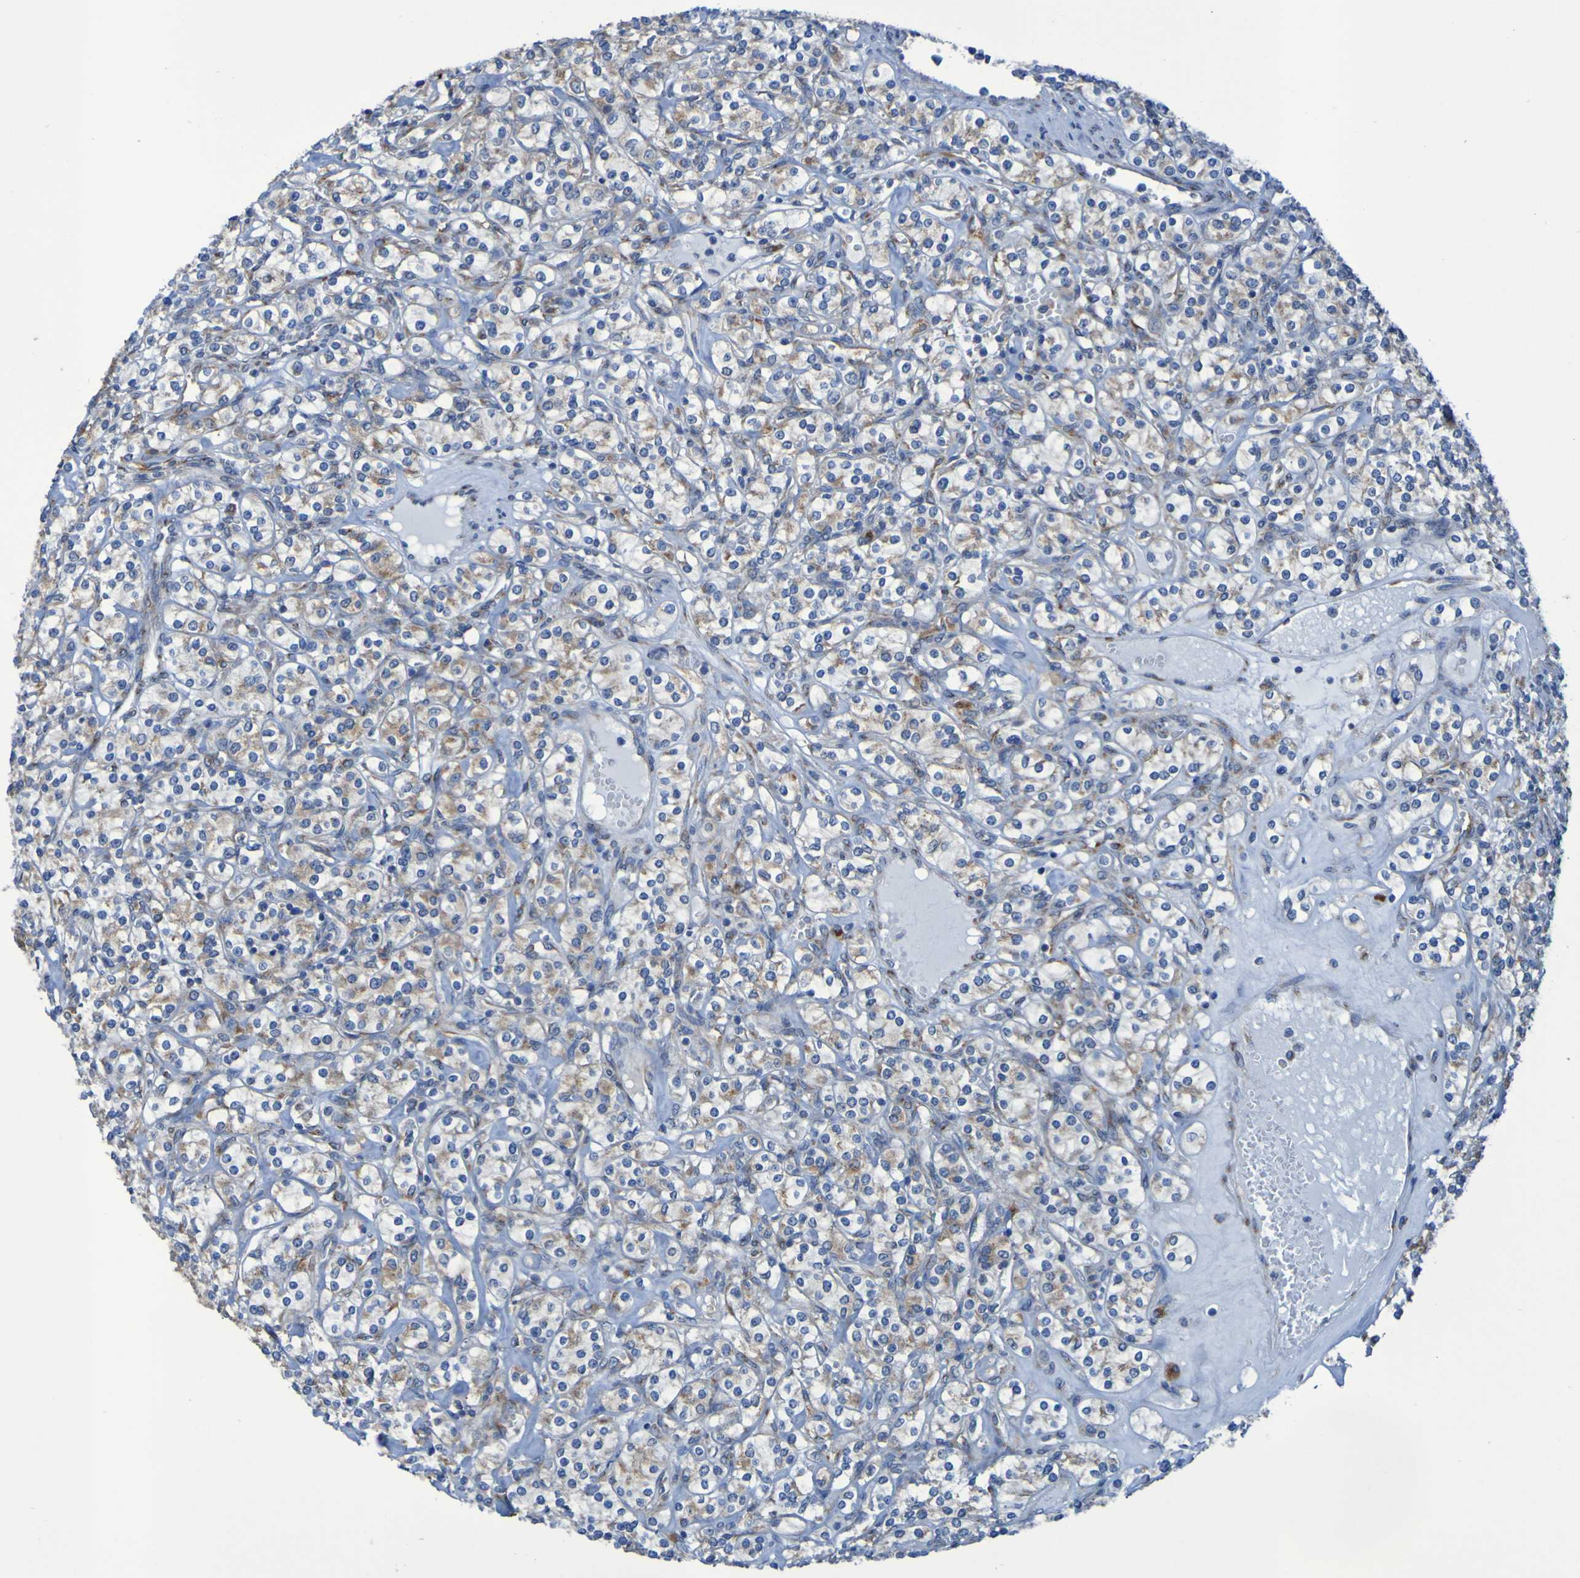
{"staining": {"intensity": "weak", "quantity": "25%-75%", "location": "cytoplasmic/membranous"}, "tissue": "renal cancer", "cell_type": "Tumor cells", "image_type": "cancer", "snomed": [{"axis": "morphology", "description": "Adenocarcinoma, NOS"}, {"axis": "topography", "description": "Kidney"}], "caption": "Protein analysis of renal cancer tissue displays weak cytoplasmic/membranous staining in about 25%-75% of tumor cells. (brown staining indicates protein expression, while blue staining denotes nuclei).", "gene": "FKBP3", "patient": {"sex": "male", "age": 77}}